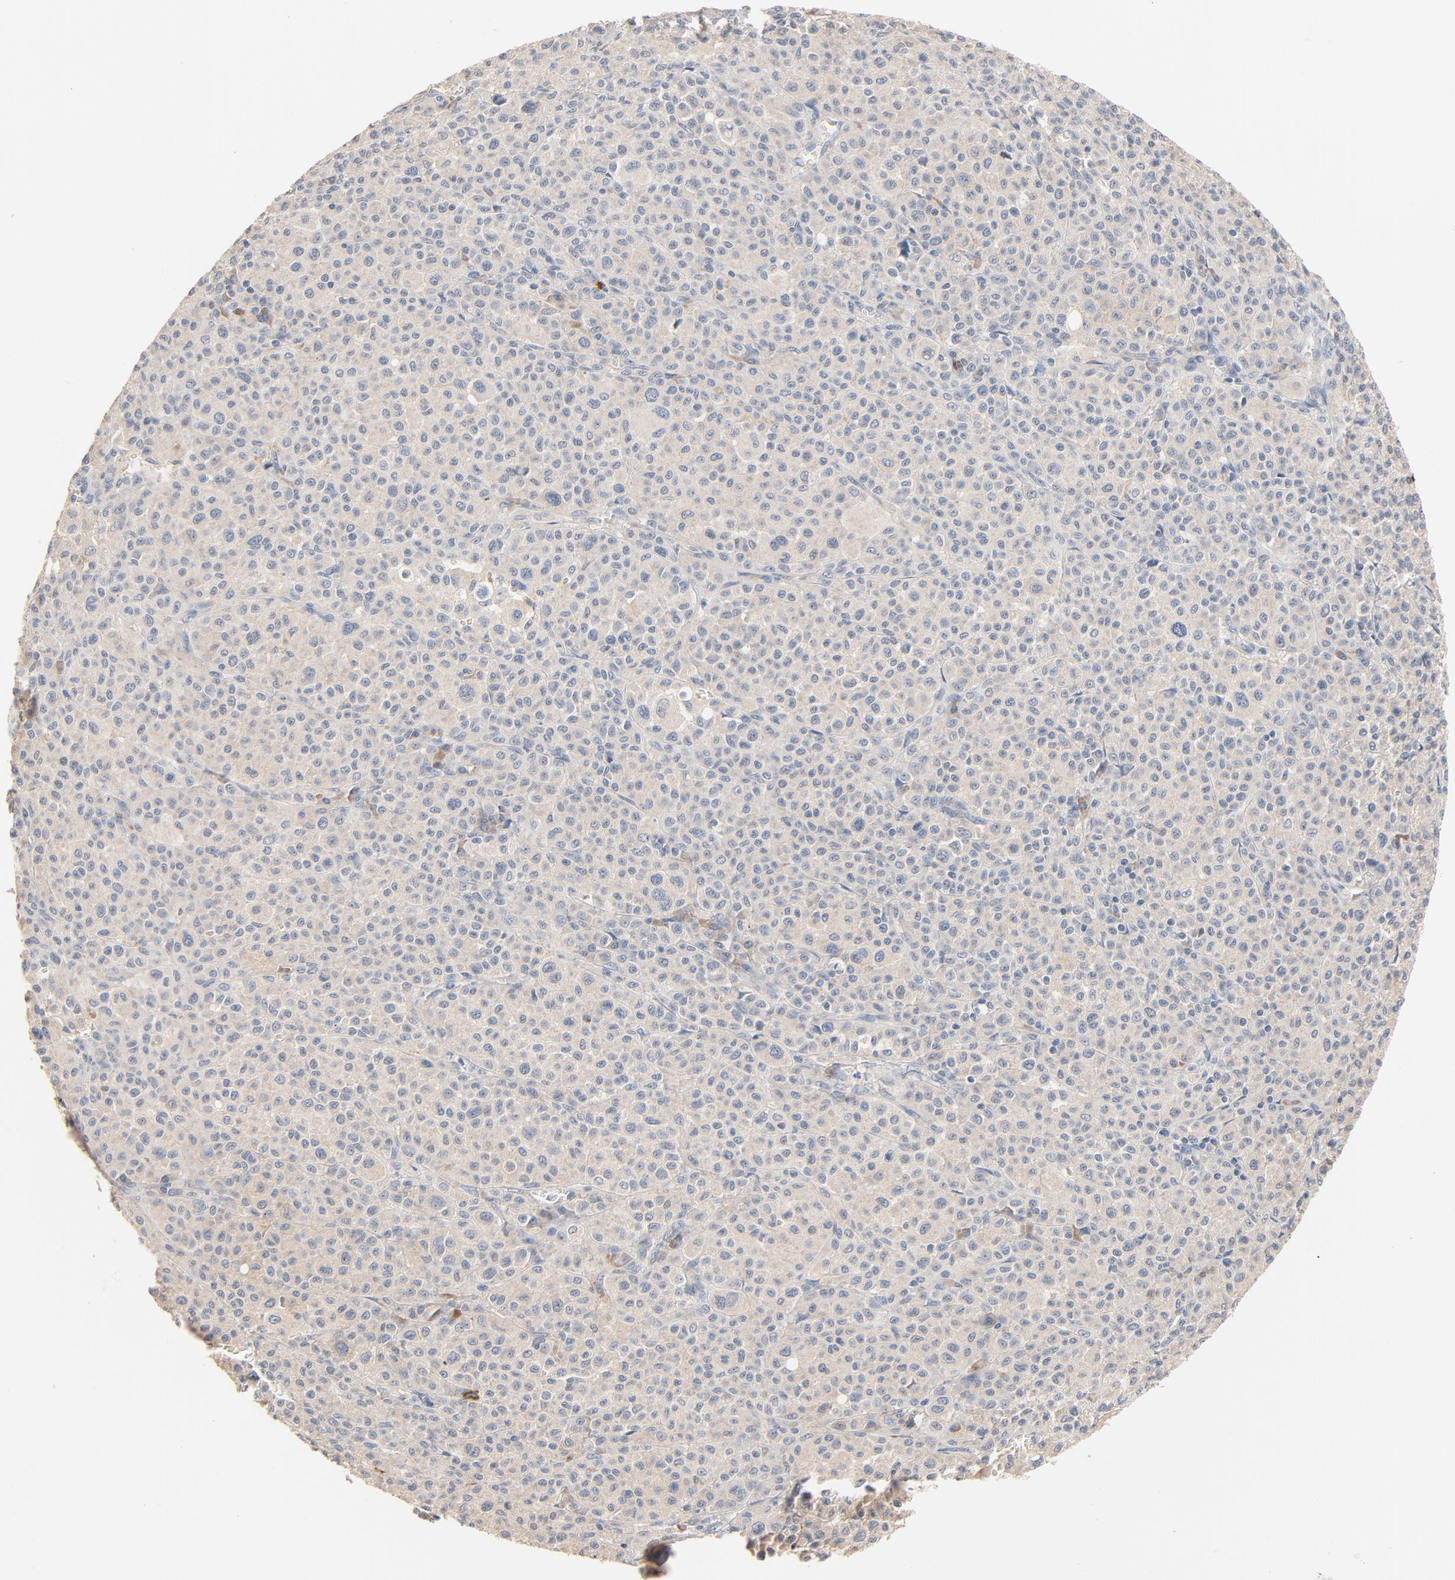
{"staining": {"intensity": "negative", "quantity": "none", "location": "none"}, "tissue": "melanoma", "cell_type": "Tumor cells", "image_type": "cancer", "snomed": [{"axis": "morphology", "description": "Malignant melanoma, Metastatic site"}, {"axis": "topography", "description": "Skin"}], "caption": "Tumor cells are negative for brown protein staining in melanoma.", "gene": "ZDHHC8", "patient": {"sex": "female", "age": 74}}